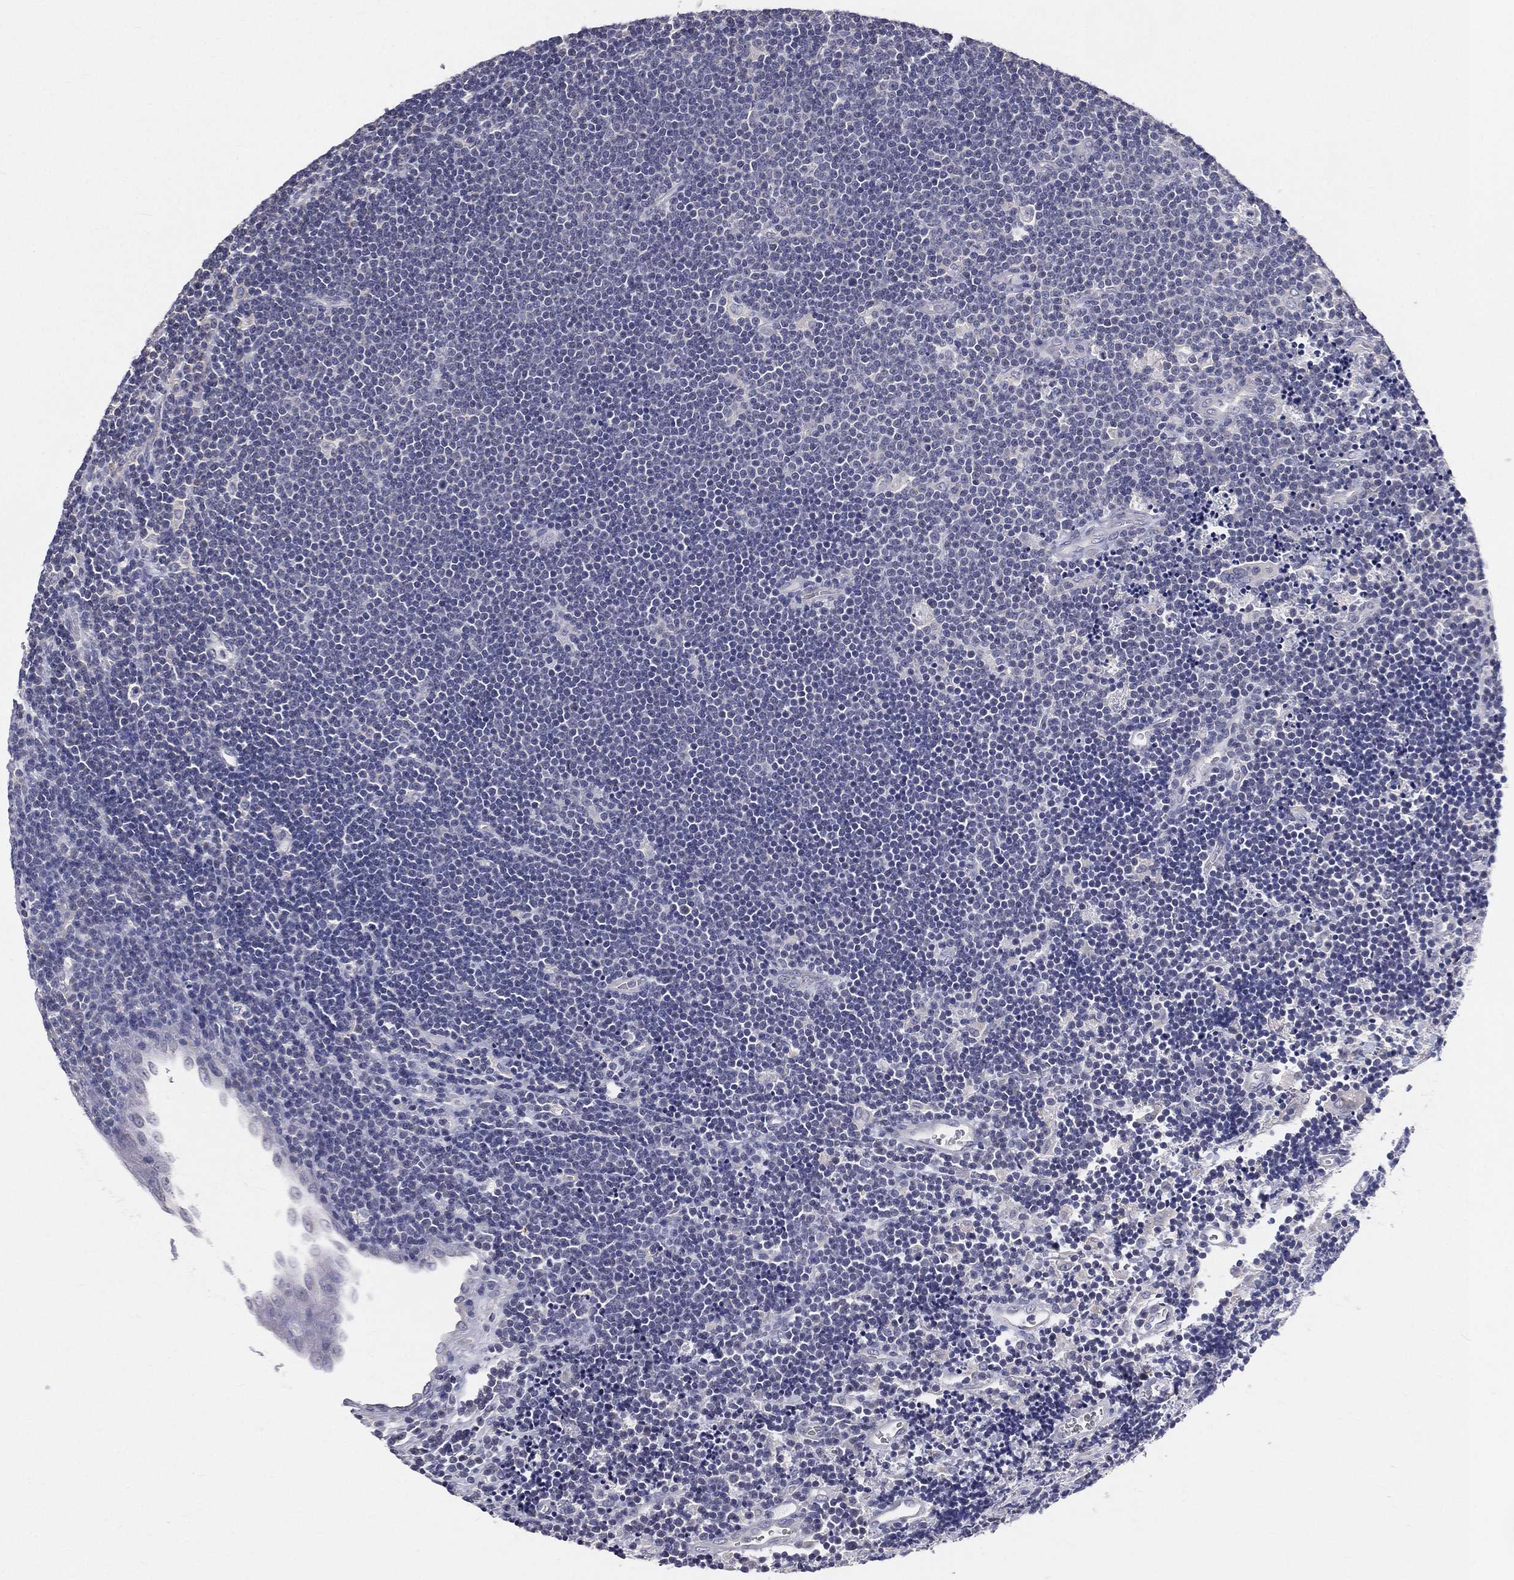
{"staining": {"intensity": "negative", "quantity": "none", "location": "none"}, "tissue": "lymphoma", "cell_type": "Tumor cells", "image_type": "cancer", "snomed": [{"axis": "morphology", "description": "Malignant lymphoma, non-Hodgkin's type, Low grade"}, {"axis": "topography", "description": "Brain"}], "caption": "The immunohistochemistry micrograph has no significant positivity in tumor cells of lymphoma tissue.", "gene": "MUC13", "patient": {"sex": "female", "age": 66}}